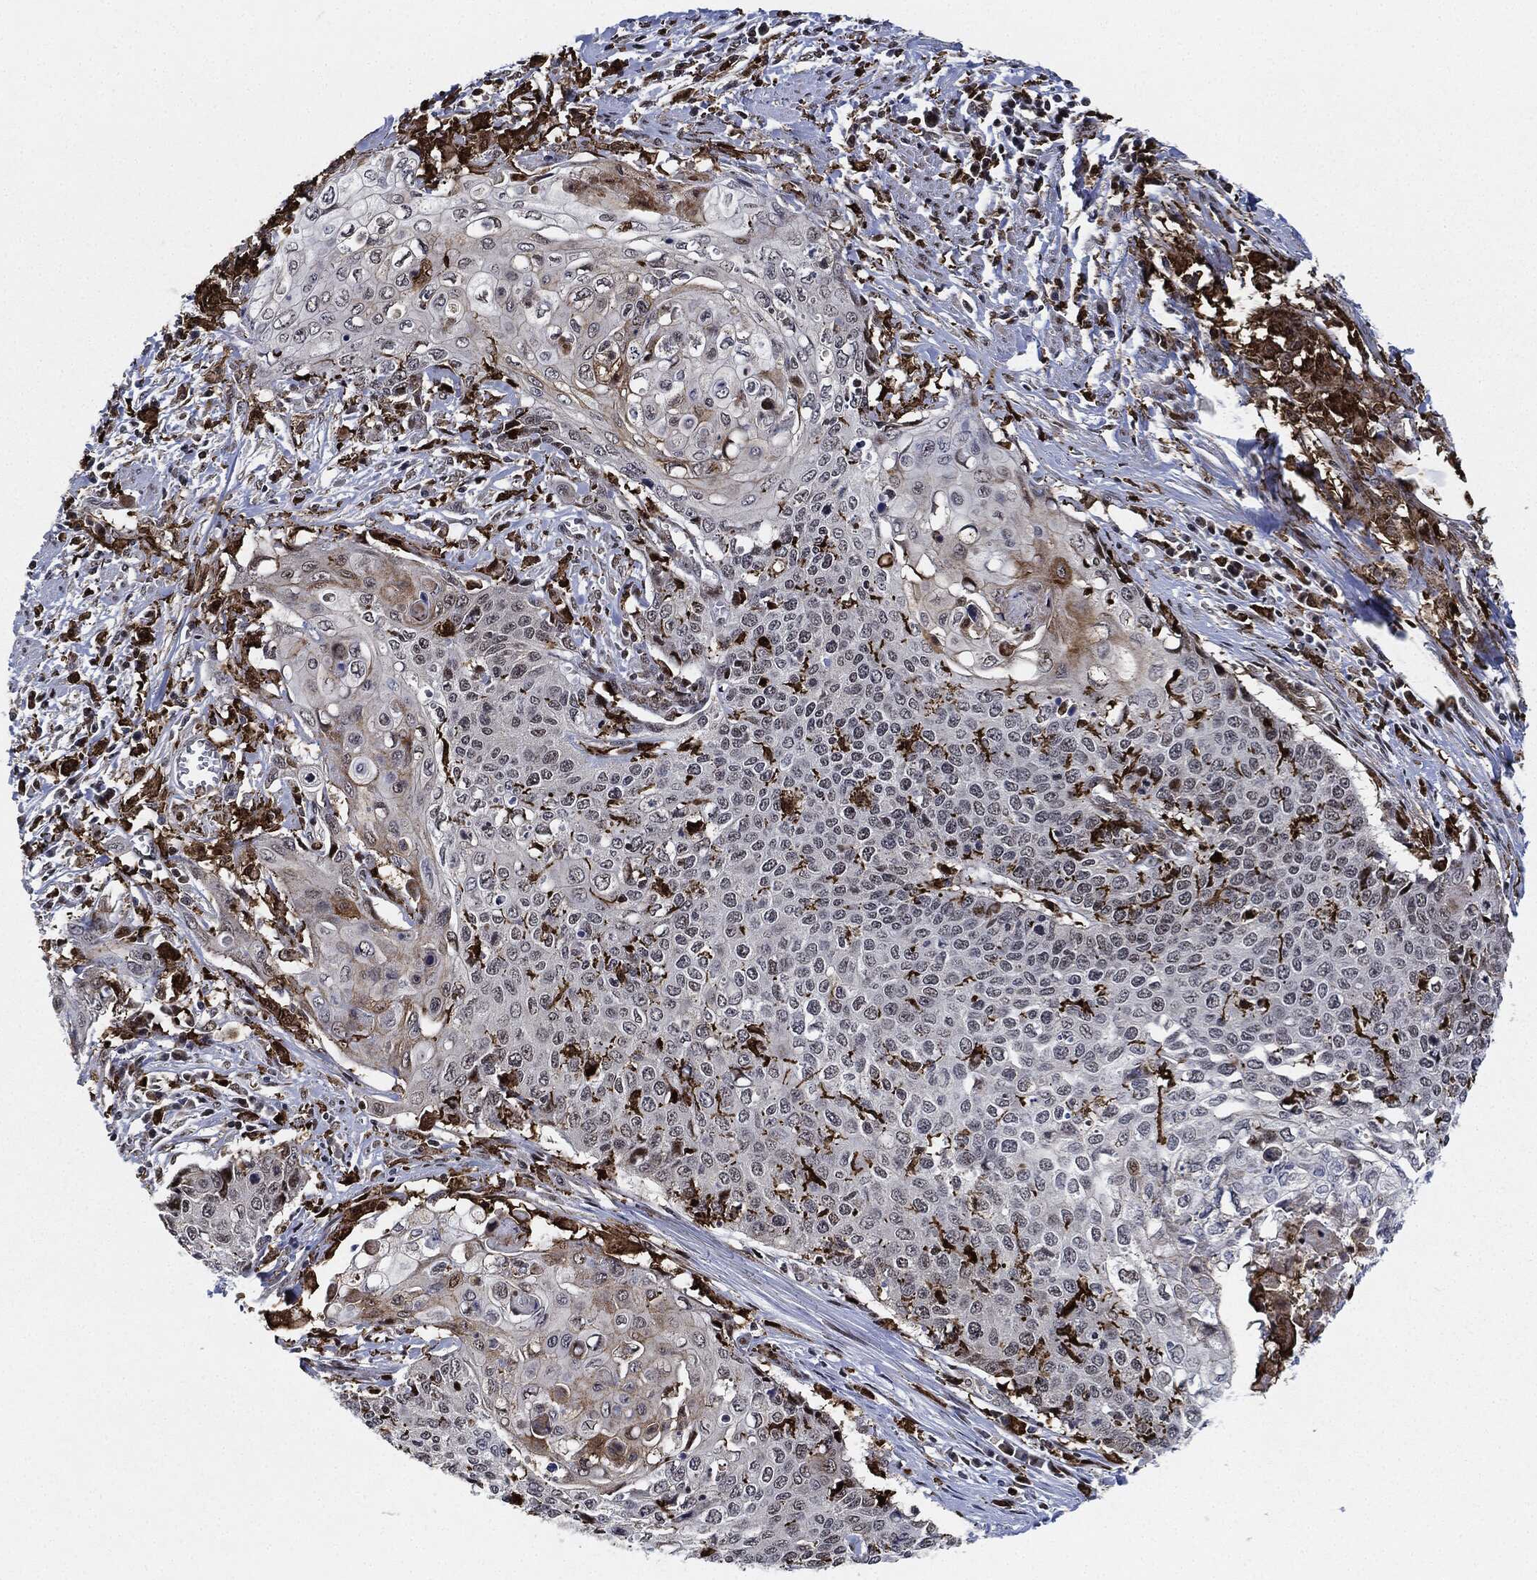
{"staining": {"intensity": "negative", "quantity": "none", "location": "none"}, "tissue": "cervical cancer", "cell_type": "Tumor cells", "image_type": "cancer", "snomed": [{"axis": "morphology", "description": "Squamous cell carcinoma, NOS"}, {"axis": "topography", "description": "Cervix"}], "caption": "The immunohistochemistry micrograph has no significant expression in tumor cells of cervical squamous cell carcinoma tissue.", "gene": "NANOS3", "patient": {"sex": "female", "age": 39}}